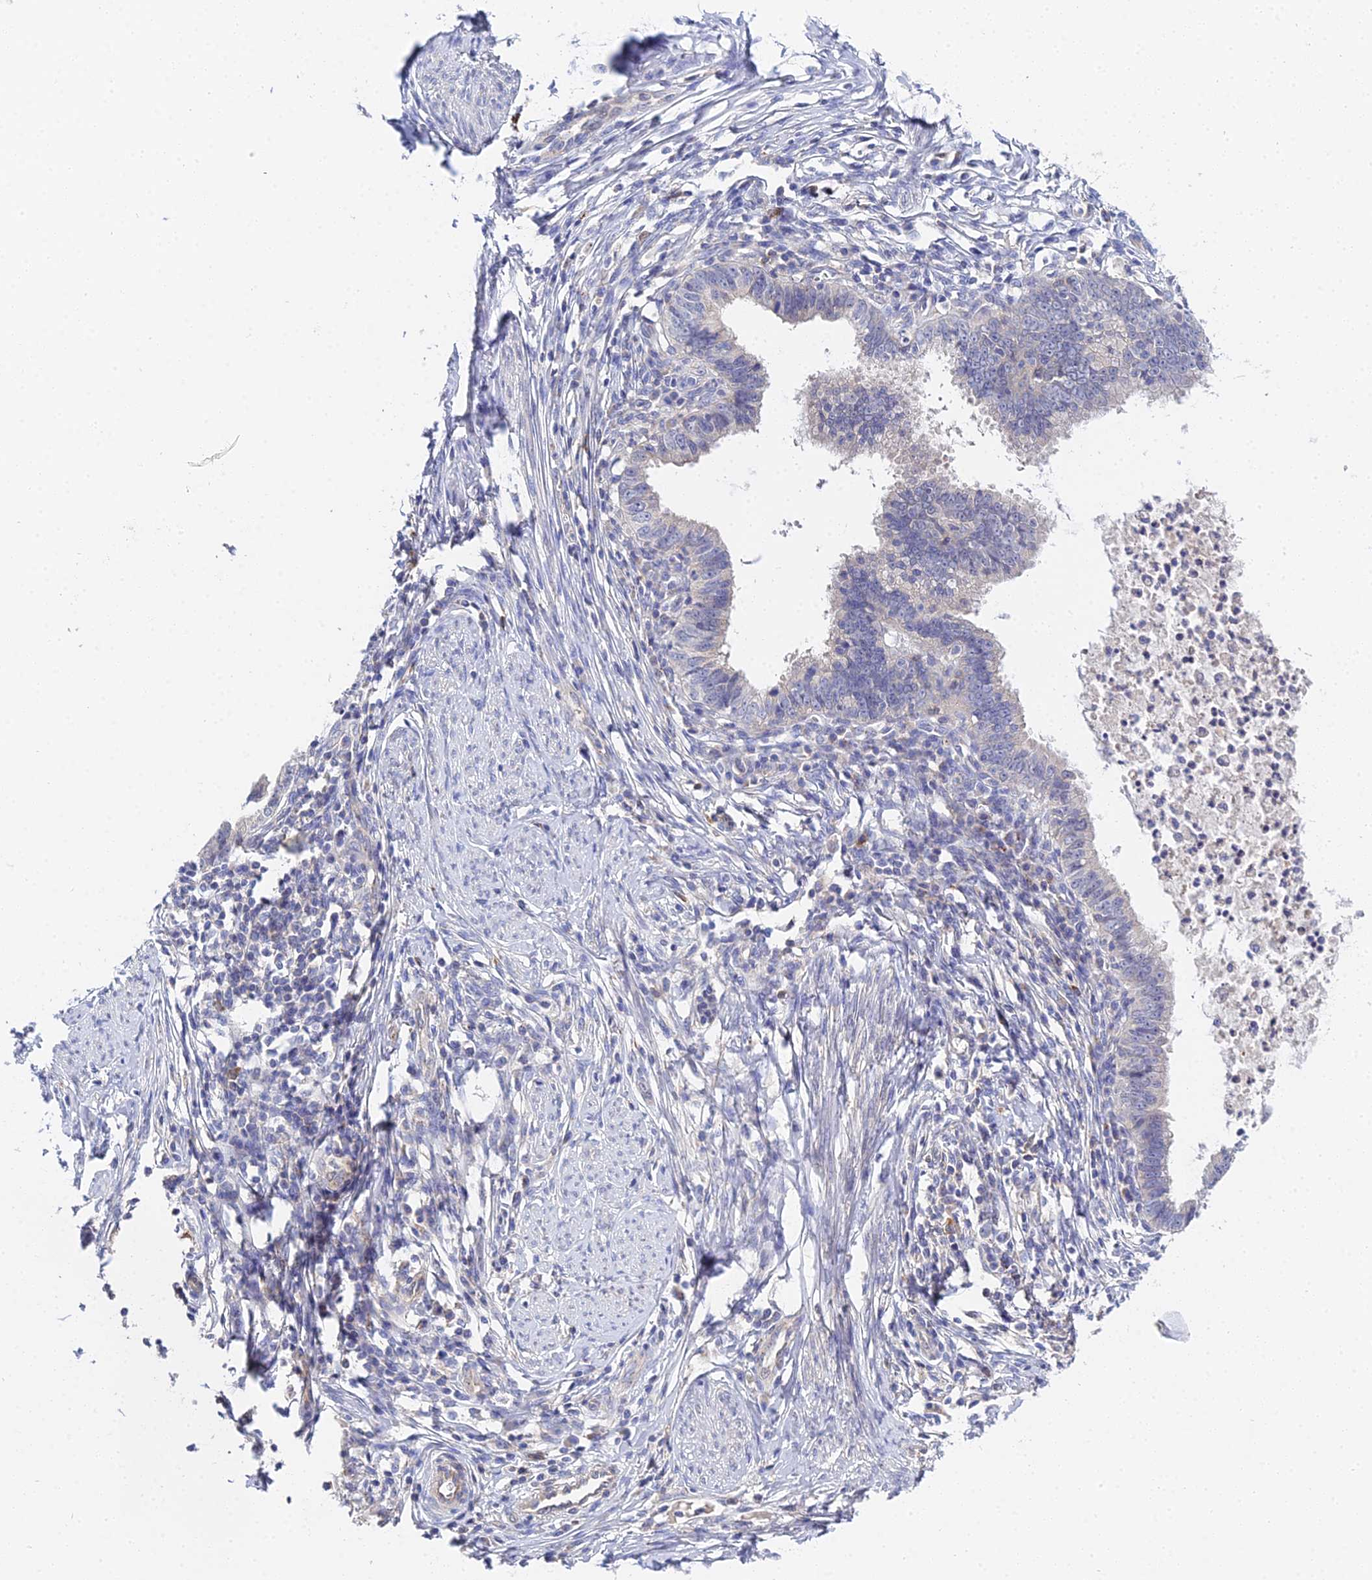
{"staining": {"intensity": "negative", "quantity": "none", "location": "none"}, "tissue": "cervical cancer", "cell_type": "Tumor cells", "image_type": "cancer", "snomed": [{"axis": "morphology", "description": "Adenocarcinoma, NOS"}, {"axis": "topography", "description": "Cervix"}], "caption": "Tumor cells are negative for protein expression in human cervical cancer. (Immunohistochemistry (ihc), brightfield microscopy, high magnification).", "gene": "APOBEC3H", "patient": {"sex": "female", "age": 36}}